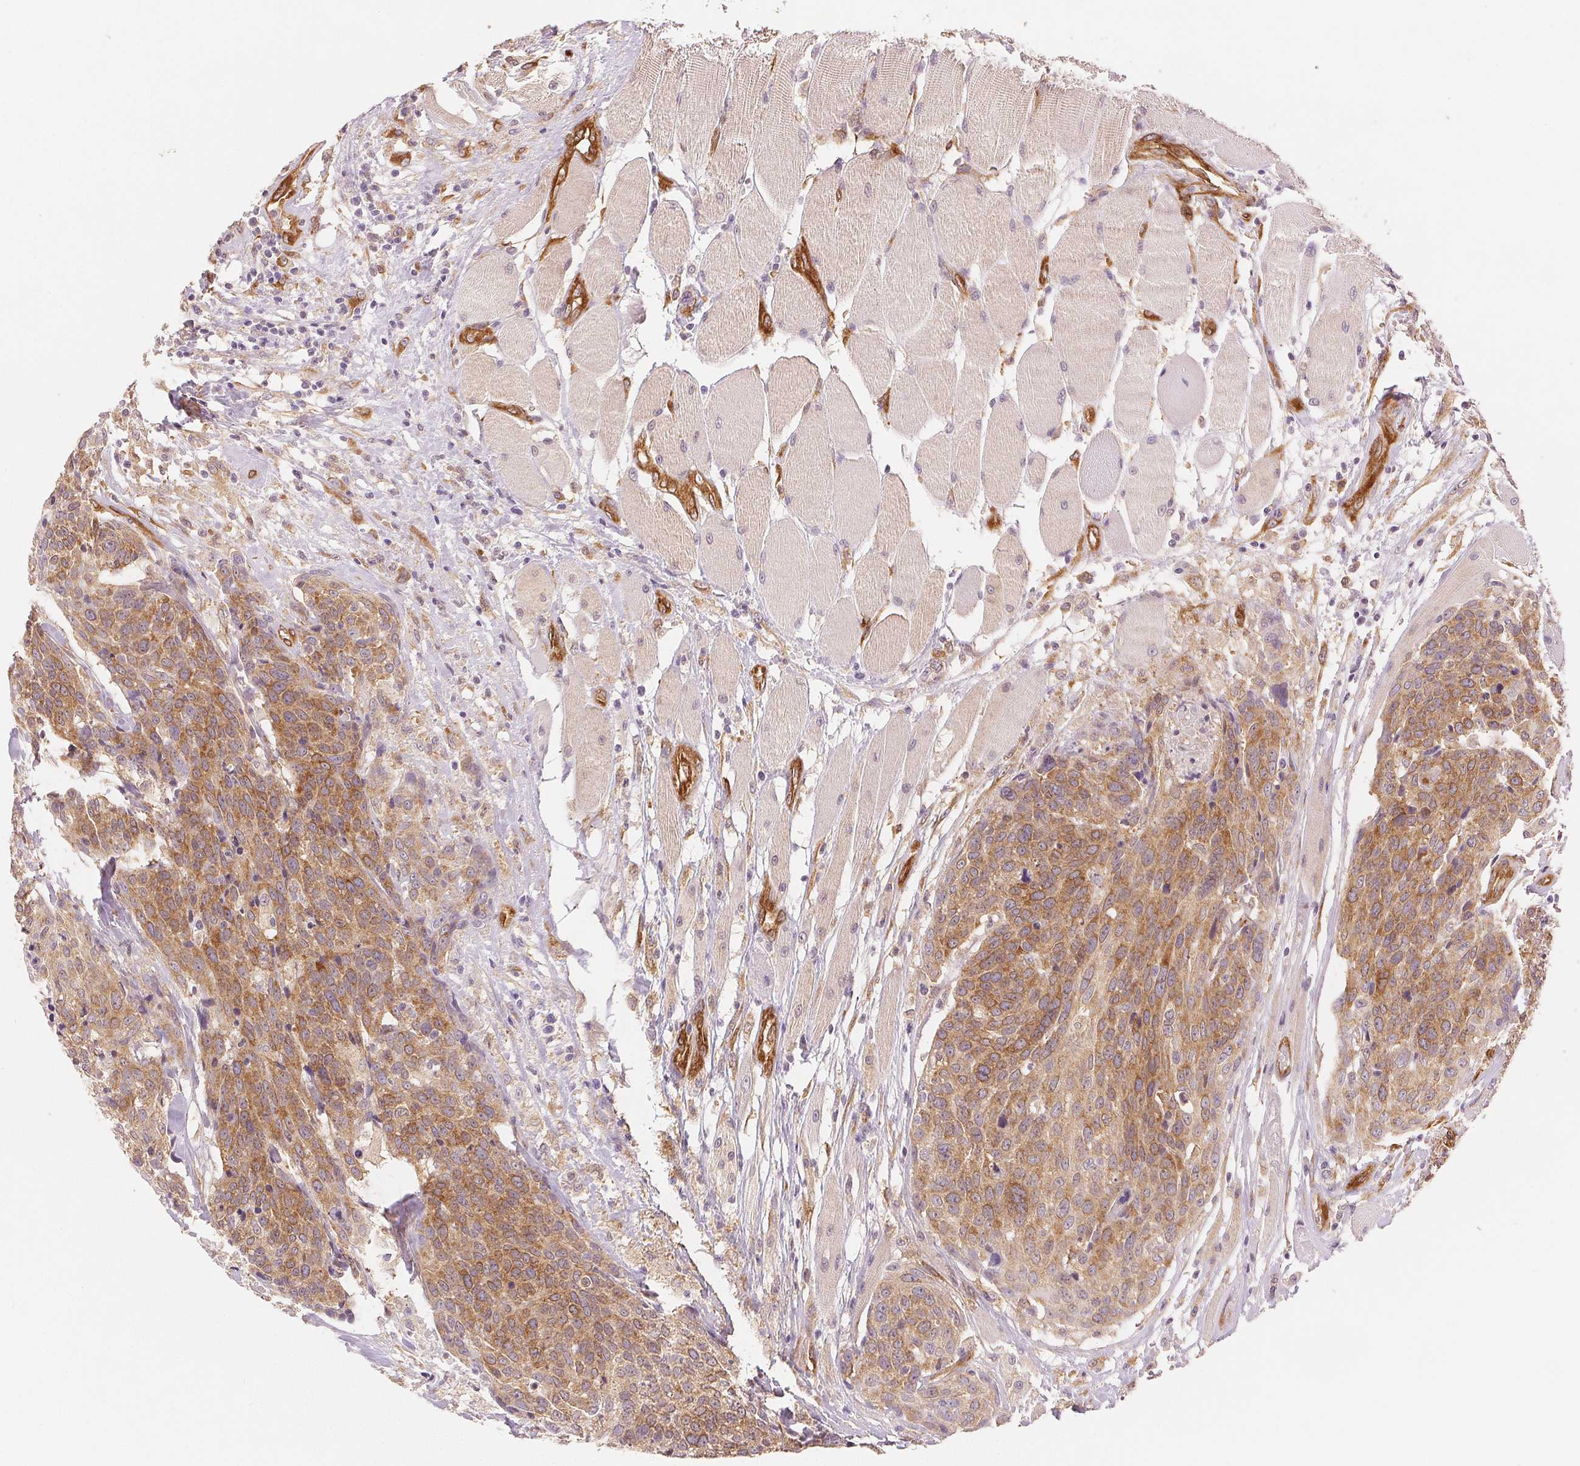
{"staining": {"intensity": "moderate", "quantity": ">75%", "location": "cytoplasmic/membranous"}, "tissue": "head and neck cancer", "cell_type": "Tumor cells", "image_type": "cancer", "snomed": [{"axis": "morphology", "description": "Squamous cell carcinoma, NOS"}, {"axis": "topography", "description": "Oral tissue"}, {"axis": "topography", "description": "Head-Neck"}], "caption": "The histopathology image exhibits a brown stain indicating the presence of a protein in the cytoplasmic/membranous of tumor cells in head and neck squamous cell carcinoma.", "gene": "DIAPH2", "patient": {"sex": "male", "age": 64}}